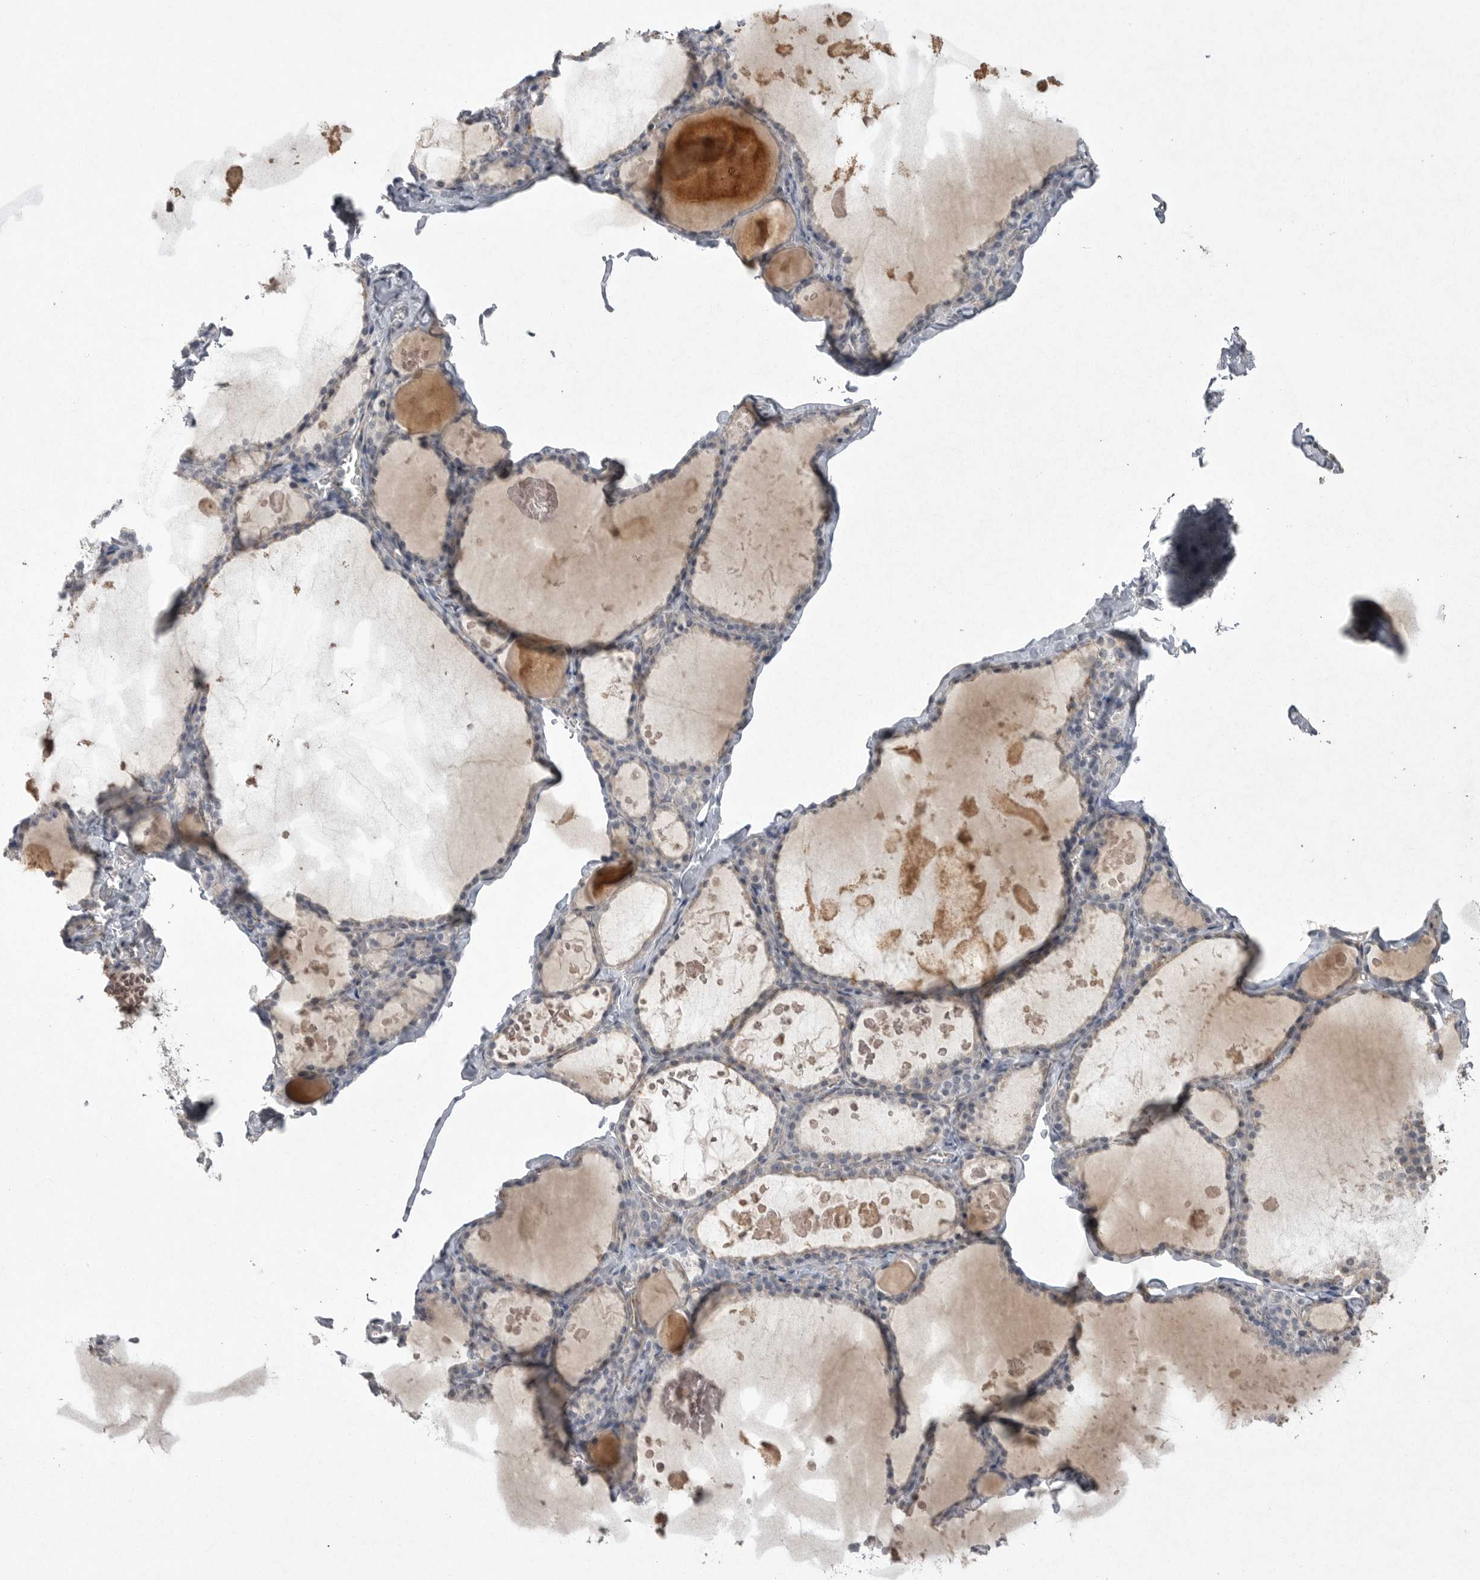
{"staining": {"intensity": "weak", "quantity": "<25%", "location": "cytoplasmic/membranous"}, "tissue": "thyroid gland", "cell_type": "Glandular cells", "image_type": "normal", "snomed": [{"axis": "morphology", "description": "Normal tissue, NOS"}, {"axis": "topography", "description": "Thyroid gland"}], "caption": "DAB immunohistochemical staining of normal human thyroid gland demonstrates no significant staining in glandular cells. The staining is performed using DAB brown chromogen with nuclei counter-stained in using hematoxylin.", "gene": "VANGL2", "patient": {"sex": "male", "age": 56}}